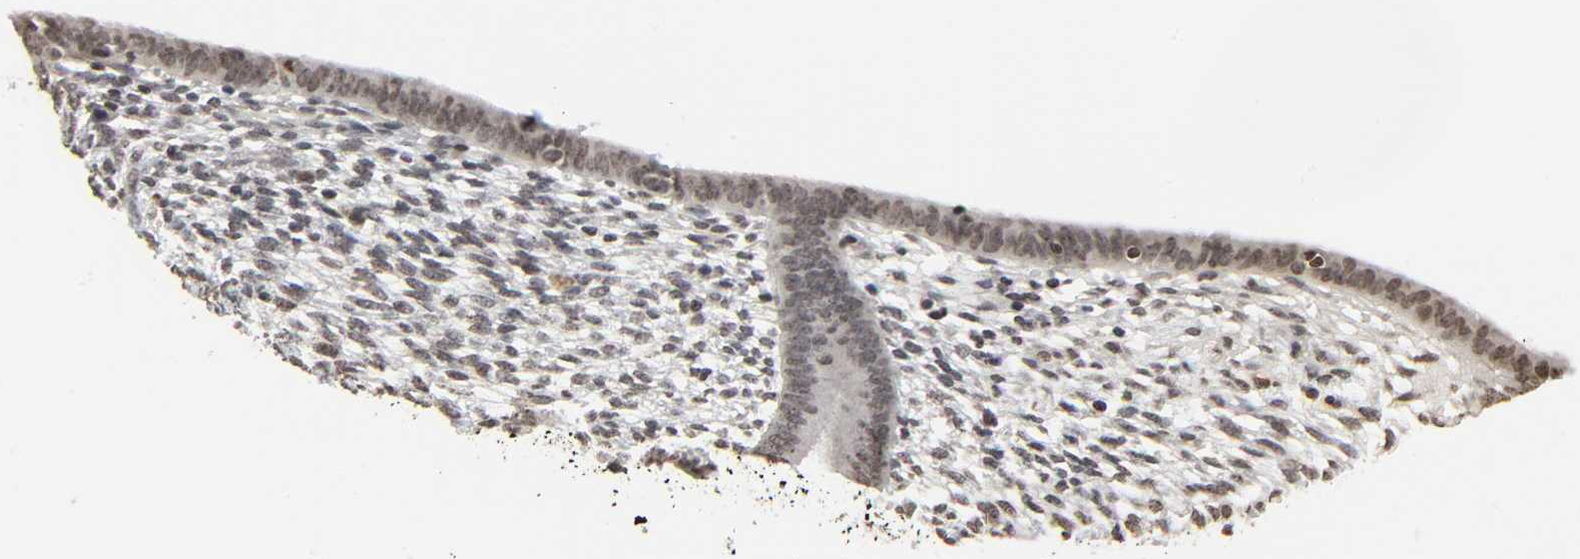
{"staining": {"intensity": "moderate", "quantity": ">75%", "location": "nuclear"}, "tissue": "endometrium", "cell_type": "Cells in endometrial stroma", "image_type": "normal", "snomed": [{"axis": "morphology", "description": "Normal tissue, NOS"}, {"axis": "topography", "description": "Endometrium"}], "caption": "Protein analysis of unremarkable endometrium displays moderate nuclear staining in about >75% of cells in endometrial stroma.", "gene": "ELAVL1", "patient": {"sex": "female", "age": 57}}